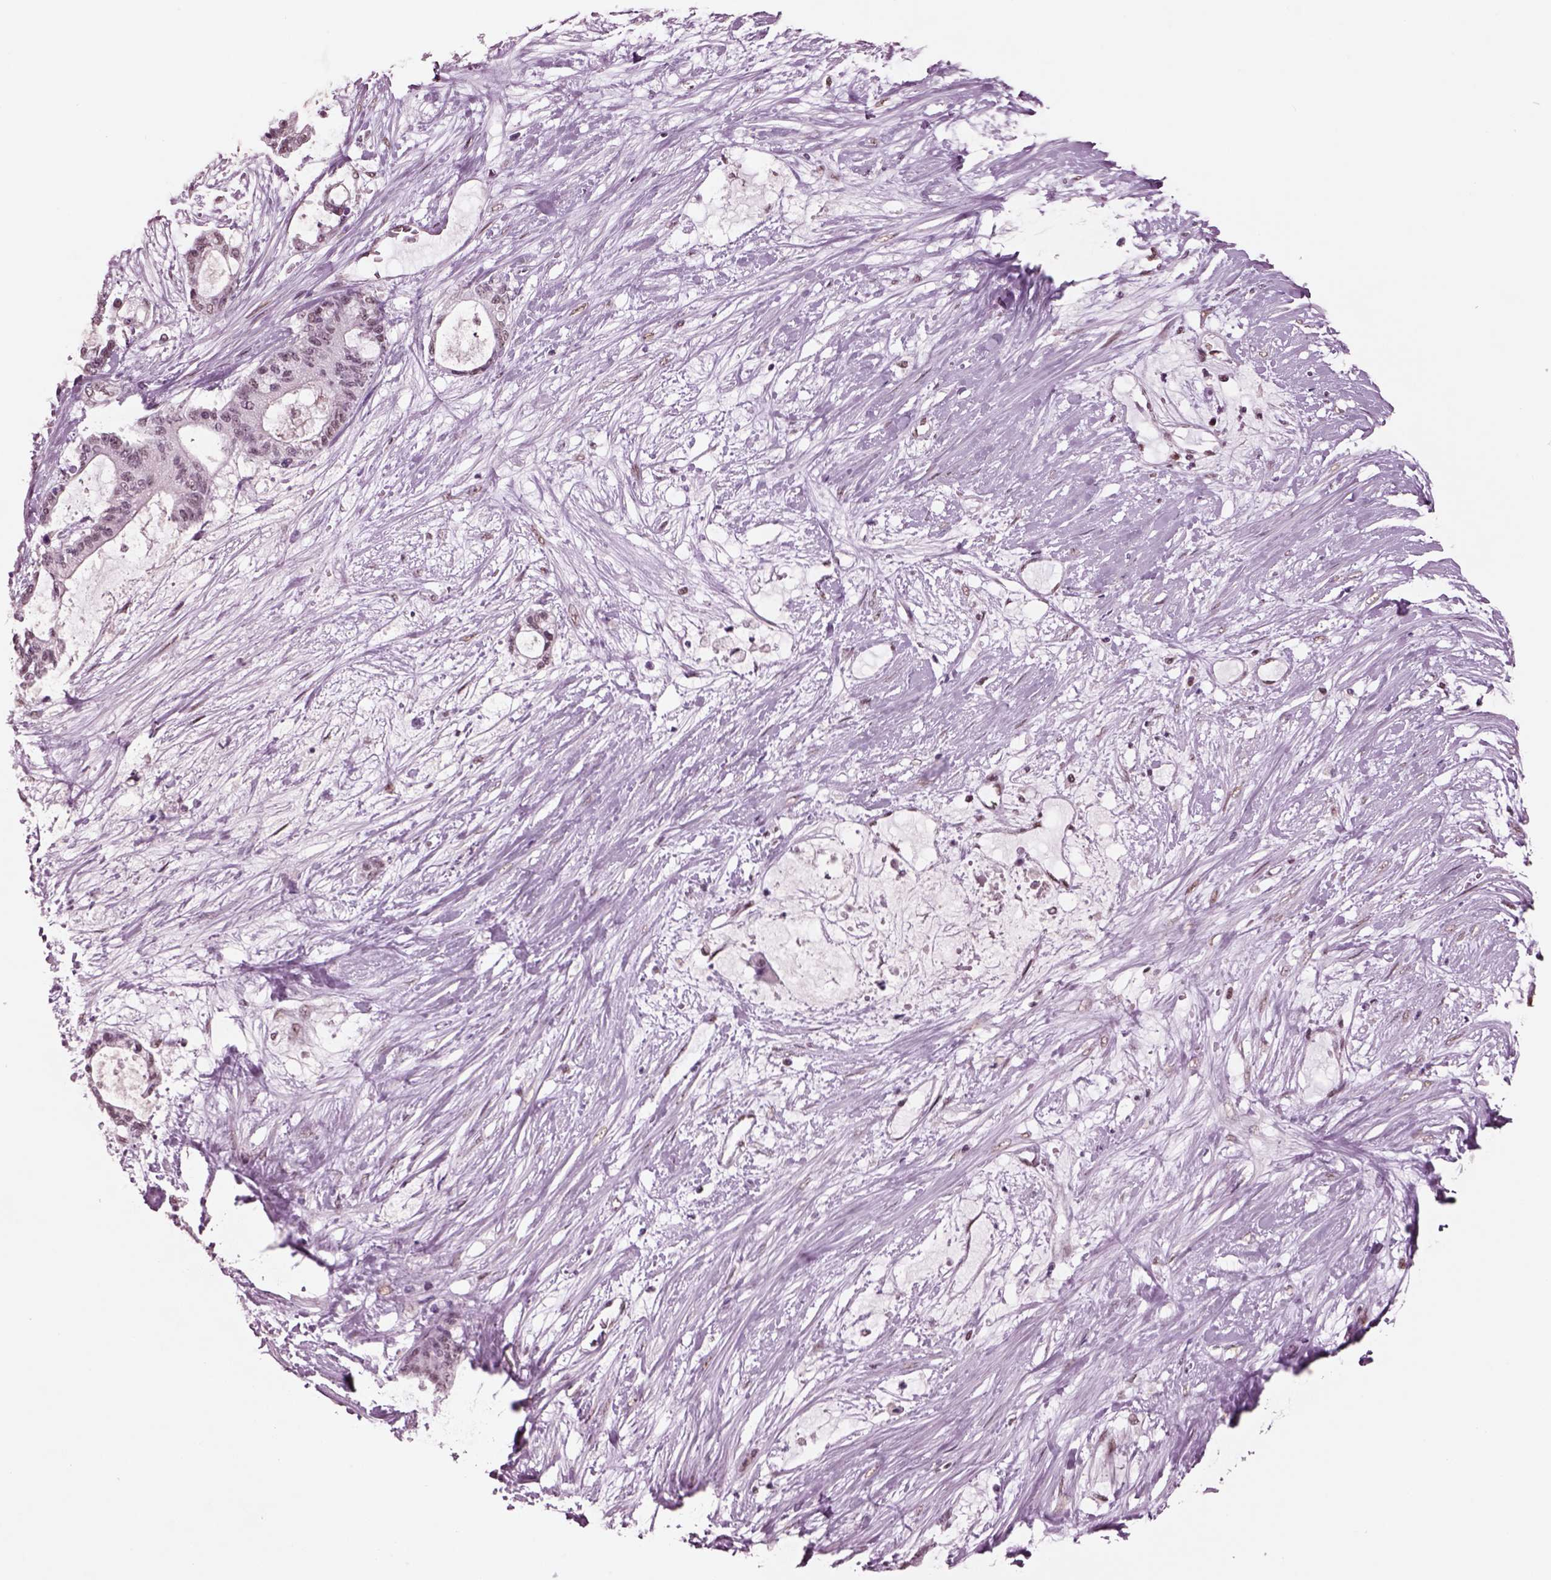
{"staining": {"intensity": "negative", "quantity": "none", "location": "none"}, "tissue": "liver cancer", "cell_type": "Tumor cells", "image_type": "cancer", "snomed": [{"axis": "morphology", "description": "Normal tissue, NOS"}, {"axis": "morphology", "description": "Cholangiocarcinoma"}, {"axis": "topography", "description": "Liver"}, {"axis": "topography", "description": "Peripheral nerve tissue"}], "caption": "An immunohistochemistry (IHC) photomicrograph of cholangiocarcinoma (liver) is shown. There is no staining in tumor cells of cholangiocarcinoma (liver). (Stains: DAB immunohistochemistry with hematoxylin counter stain, Microscopy: brightfield microscopy at high magnification).", "gene": "SEPHS1", "patient": {"sex": "female", "age": 73}}